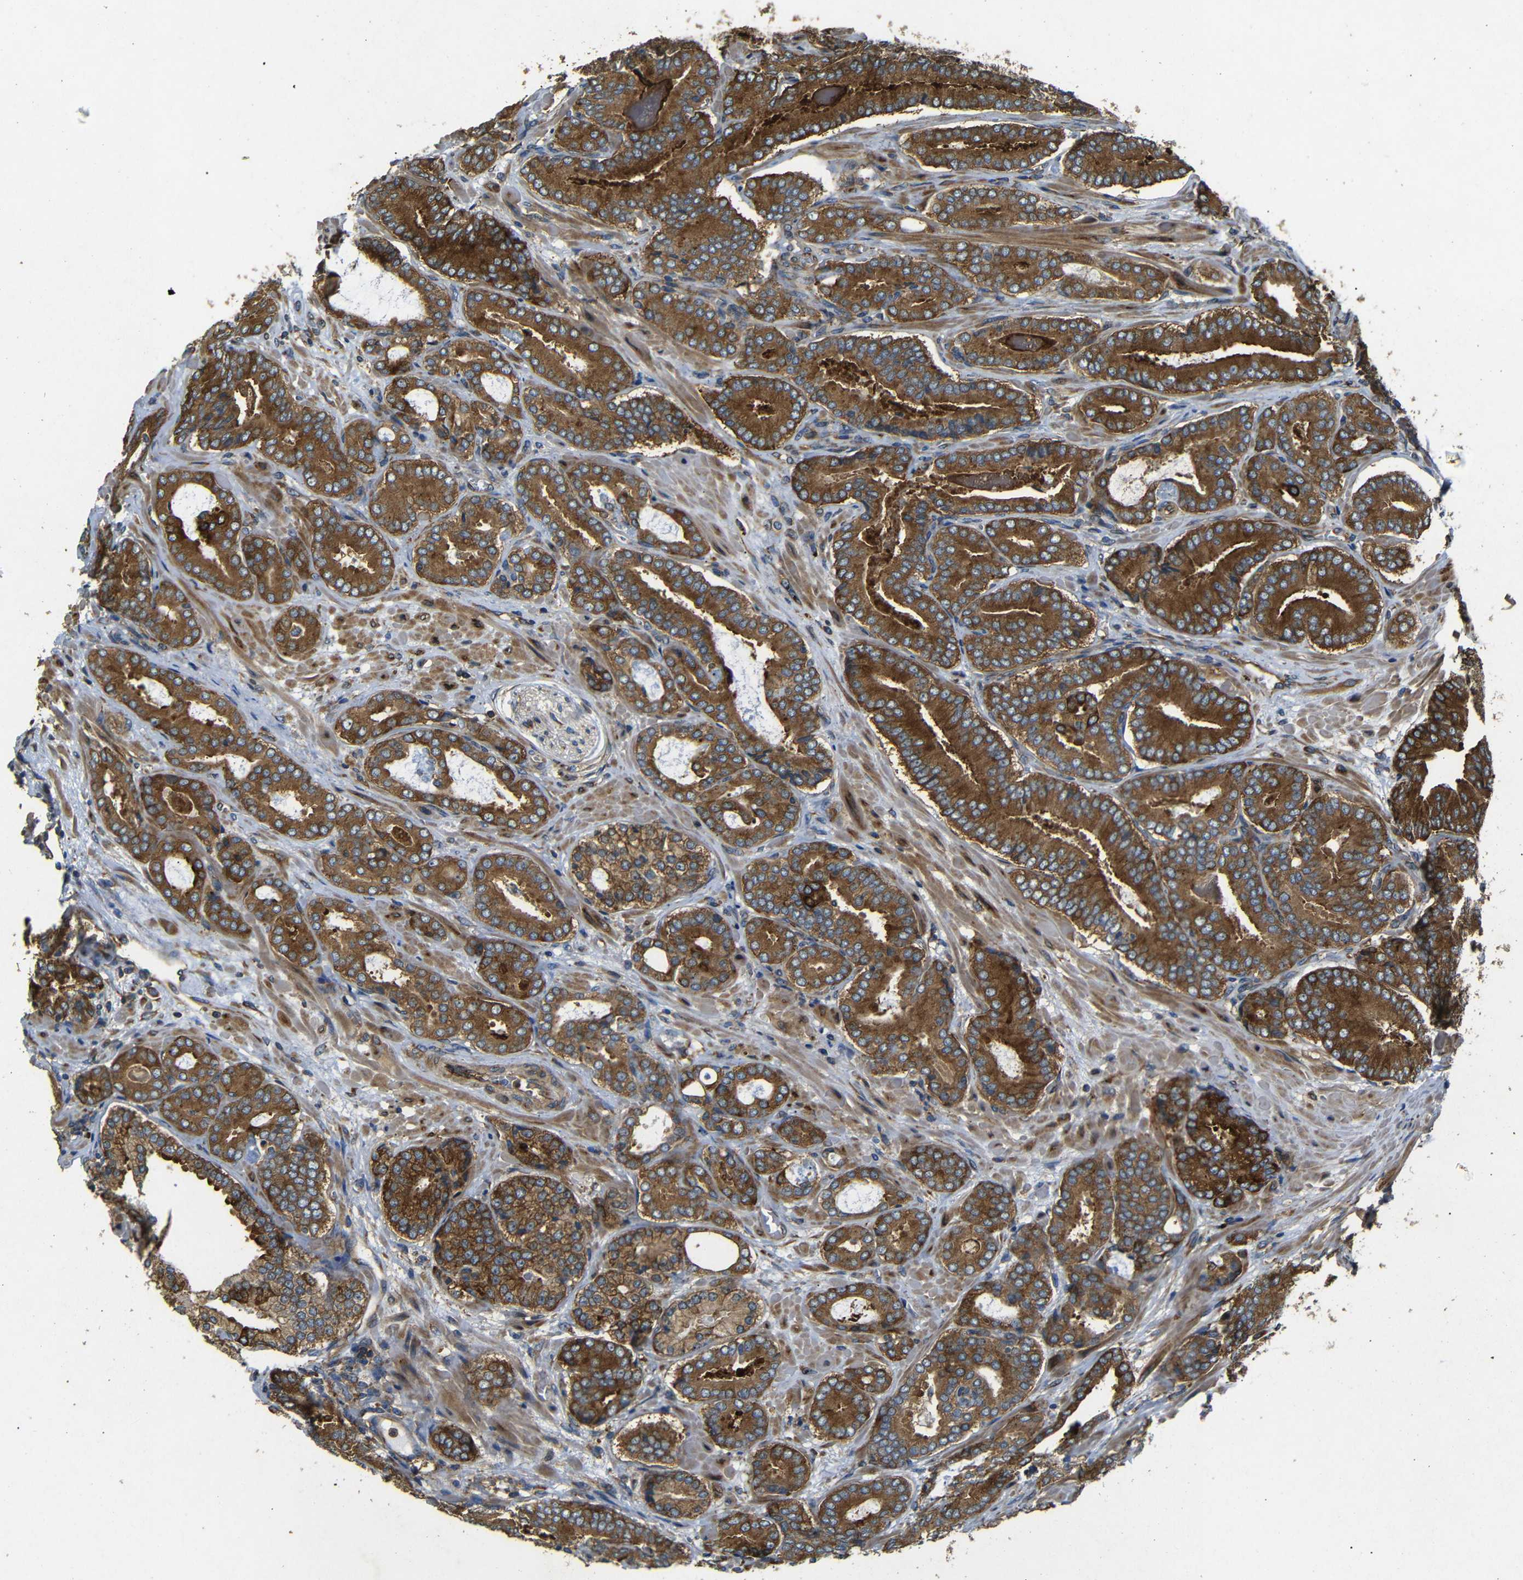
{"staining": {"intensity": "strong", "quantity": ">75%", "location": "cytoplasmic/membranous"}, "tissue": "prostate cancer", "cell_type": "Tumor cells", "image_type": "cancer", "snomed": [{"axis": "morphology", "description": "Adenocarcinoma, High grade"}, {"axis": "topography", "description": "Prostate"}], "caption": "Prostate cancer (high-grade adenocarcinoma) was stained to show a protein in brown. There is high levels of strong cytoplasmic/membranous expression in approximately >75% of tumor cells. The staining is performed using DAB (3,3'-diaminobenzidine) brown chromogen to label protein expression. The nuclei are counter-stained blue using hematoxylin.", "gene": "BTF3", "patient": {"sex": "male", "age": 61}}